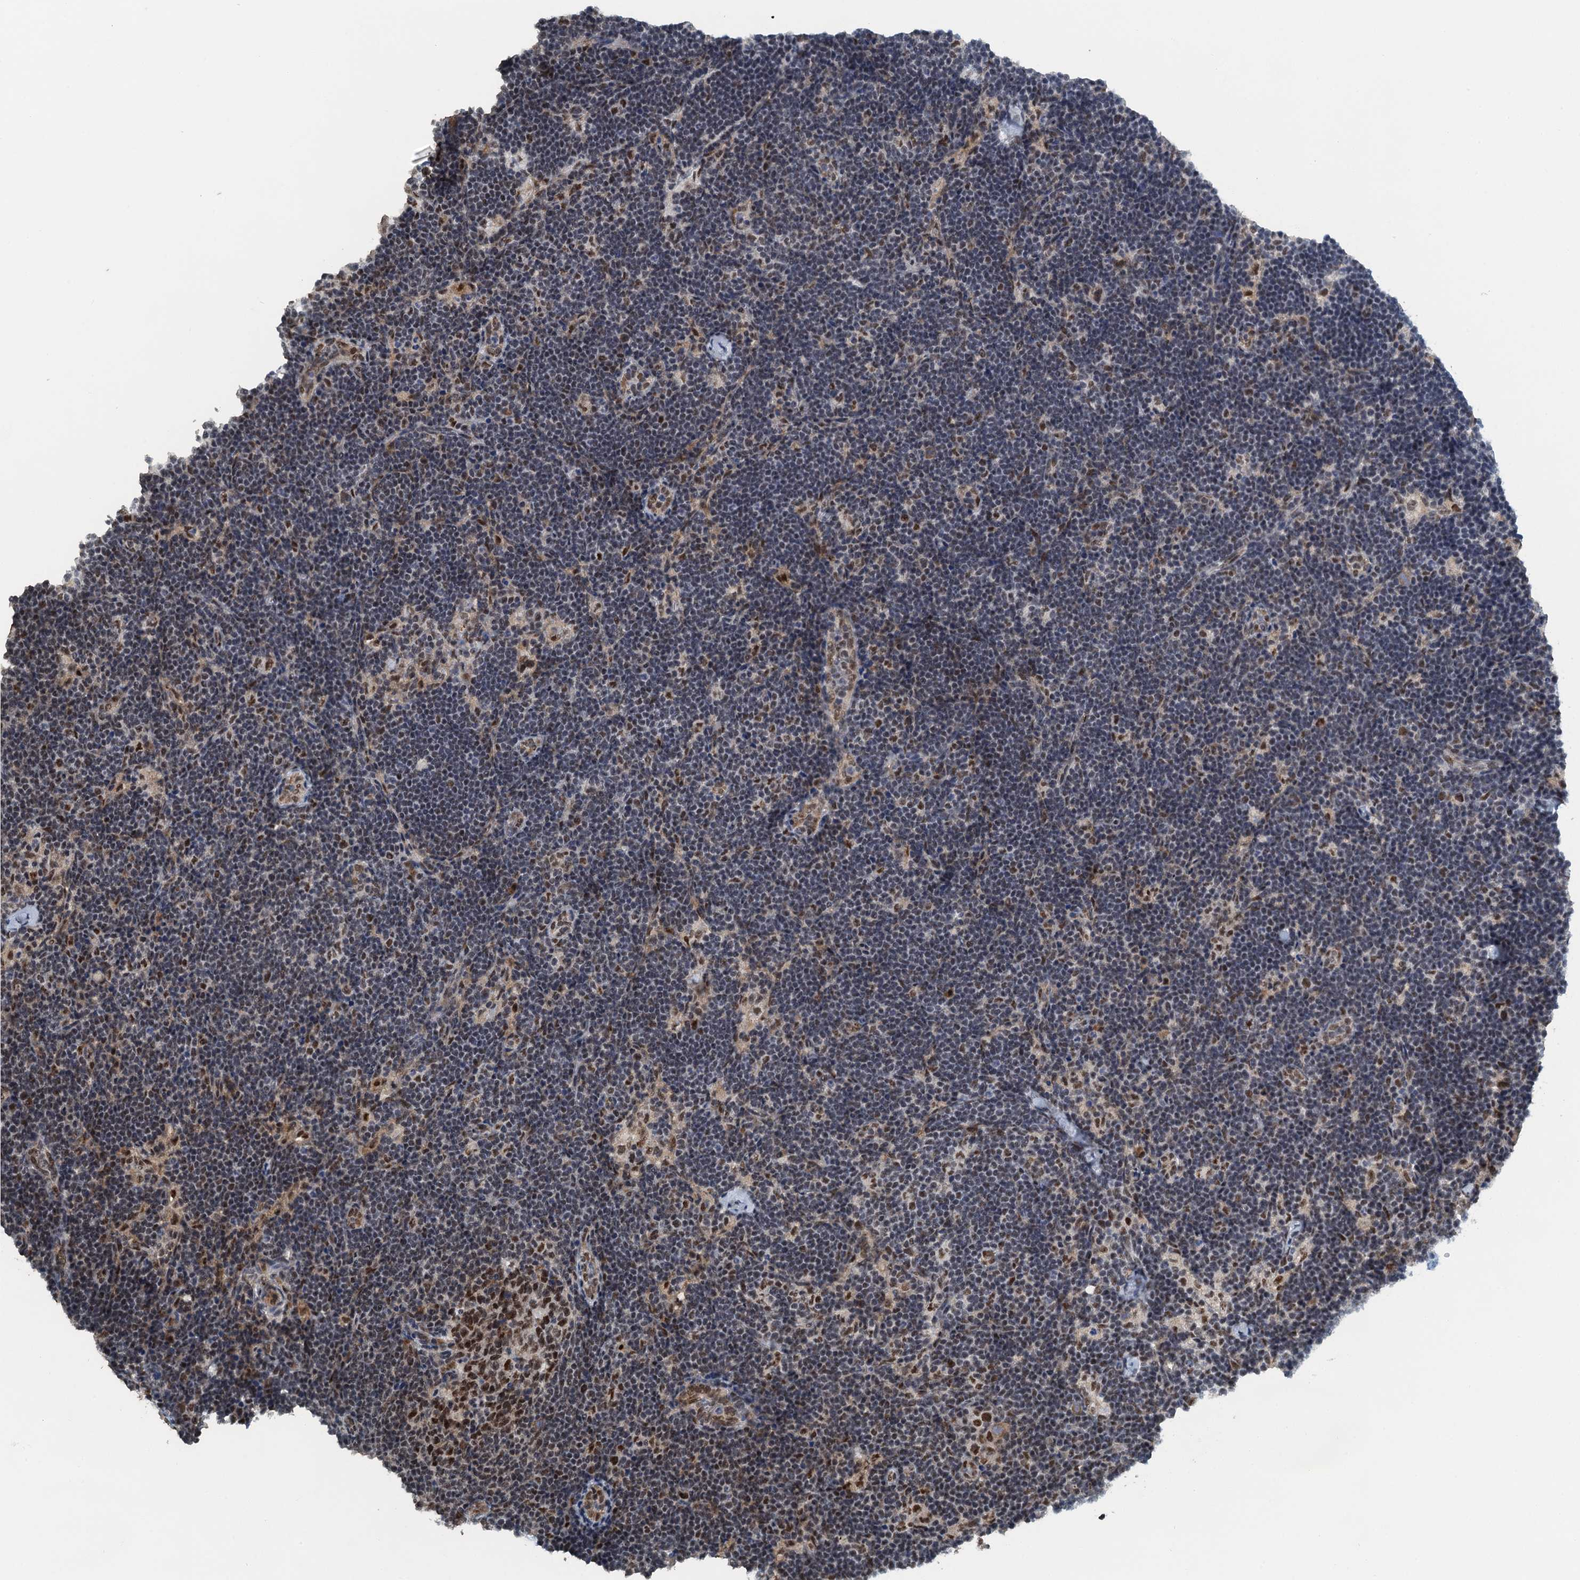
{"staining": {"intensity": "moderate", "quantity": ">75%", "location": "nuclear"}, "tissue": "lymph node", "cell_type": "Germinal center cells", "image_type": "normal", "snomed": [{"axis": "morphology", "description": "Normal tissue, NOS"}, {"axis": "topography", "description": "Lymph node"}], "caption": "IHC of unremarkable lymph node reveals medium levels of moderate nuclear positivity in approximately >75% of germinal center cells. The protein is shown in brown color, while the nuclei are stained blue.", "gene": "MTA3", "patient": {"sex": "female", "age": 22}}